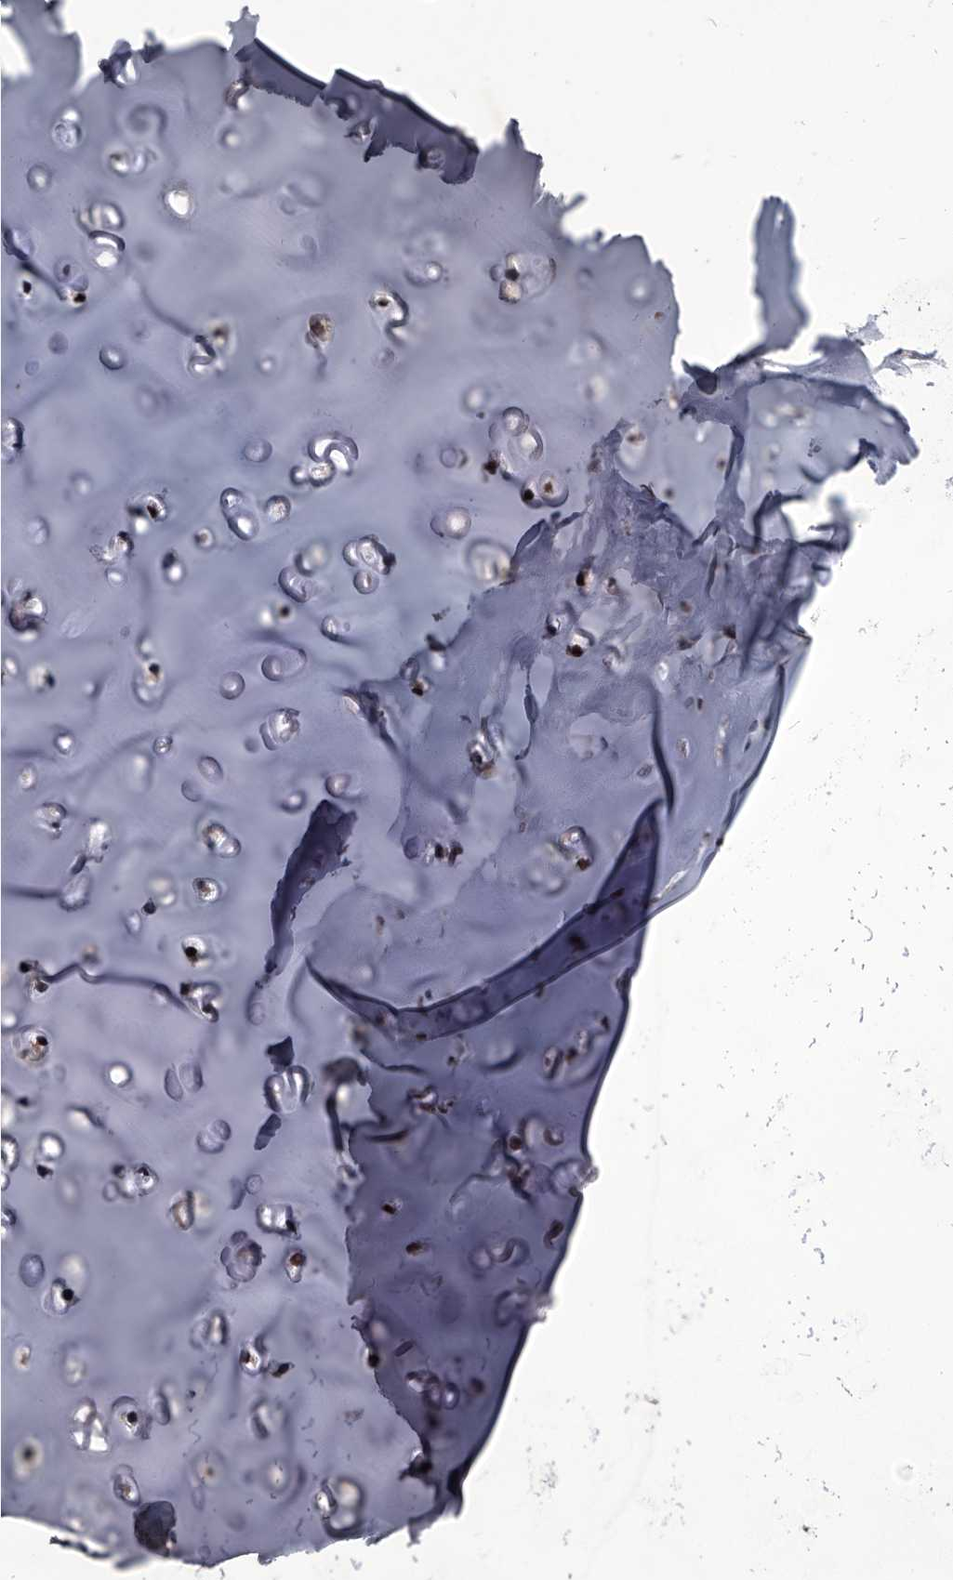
{"staining": {"intensity": "weak", "quantity": "25%-75%", "location": "cytoplasmic/membranous"}, "tissue": "adipose tissue", "cell_type": "Adipocytes", "image_type": "normal", "snomed": [{"axis": "morphology", "description": "Normal tissue, NOS"}, {"axis": "morphology", "description": "Basal cell carcinoma"}, {"axis": "topography", "description": "Cartilage tissue"}, {"axis": "topography", "description": "Nasopharynx"}, {"axis": "topography", "description": "Oral tissue"}], "caption": "IHC (DAB (3,3'-diaminobenzidine)) staining of benign human adipose tissue demonstrates weak cytoplasmic/membranous protein staining in approximately 25%-75% of adipocytes. (Stains: DAB (3,3'-diaminobenzidine) in brown, nuclei in blue, Microscopy: brightfield microscopy at high magnification).", "gene": "CMTR1", "patient": {"sex": "female", "age": 77}}